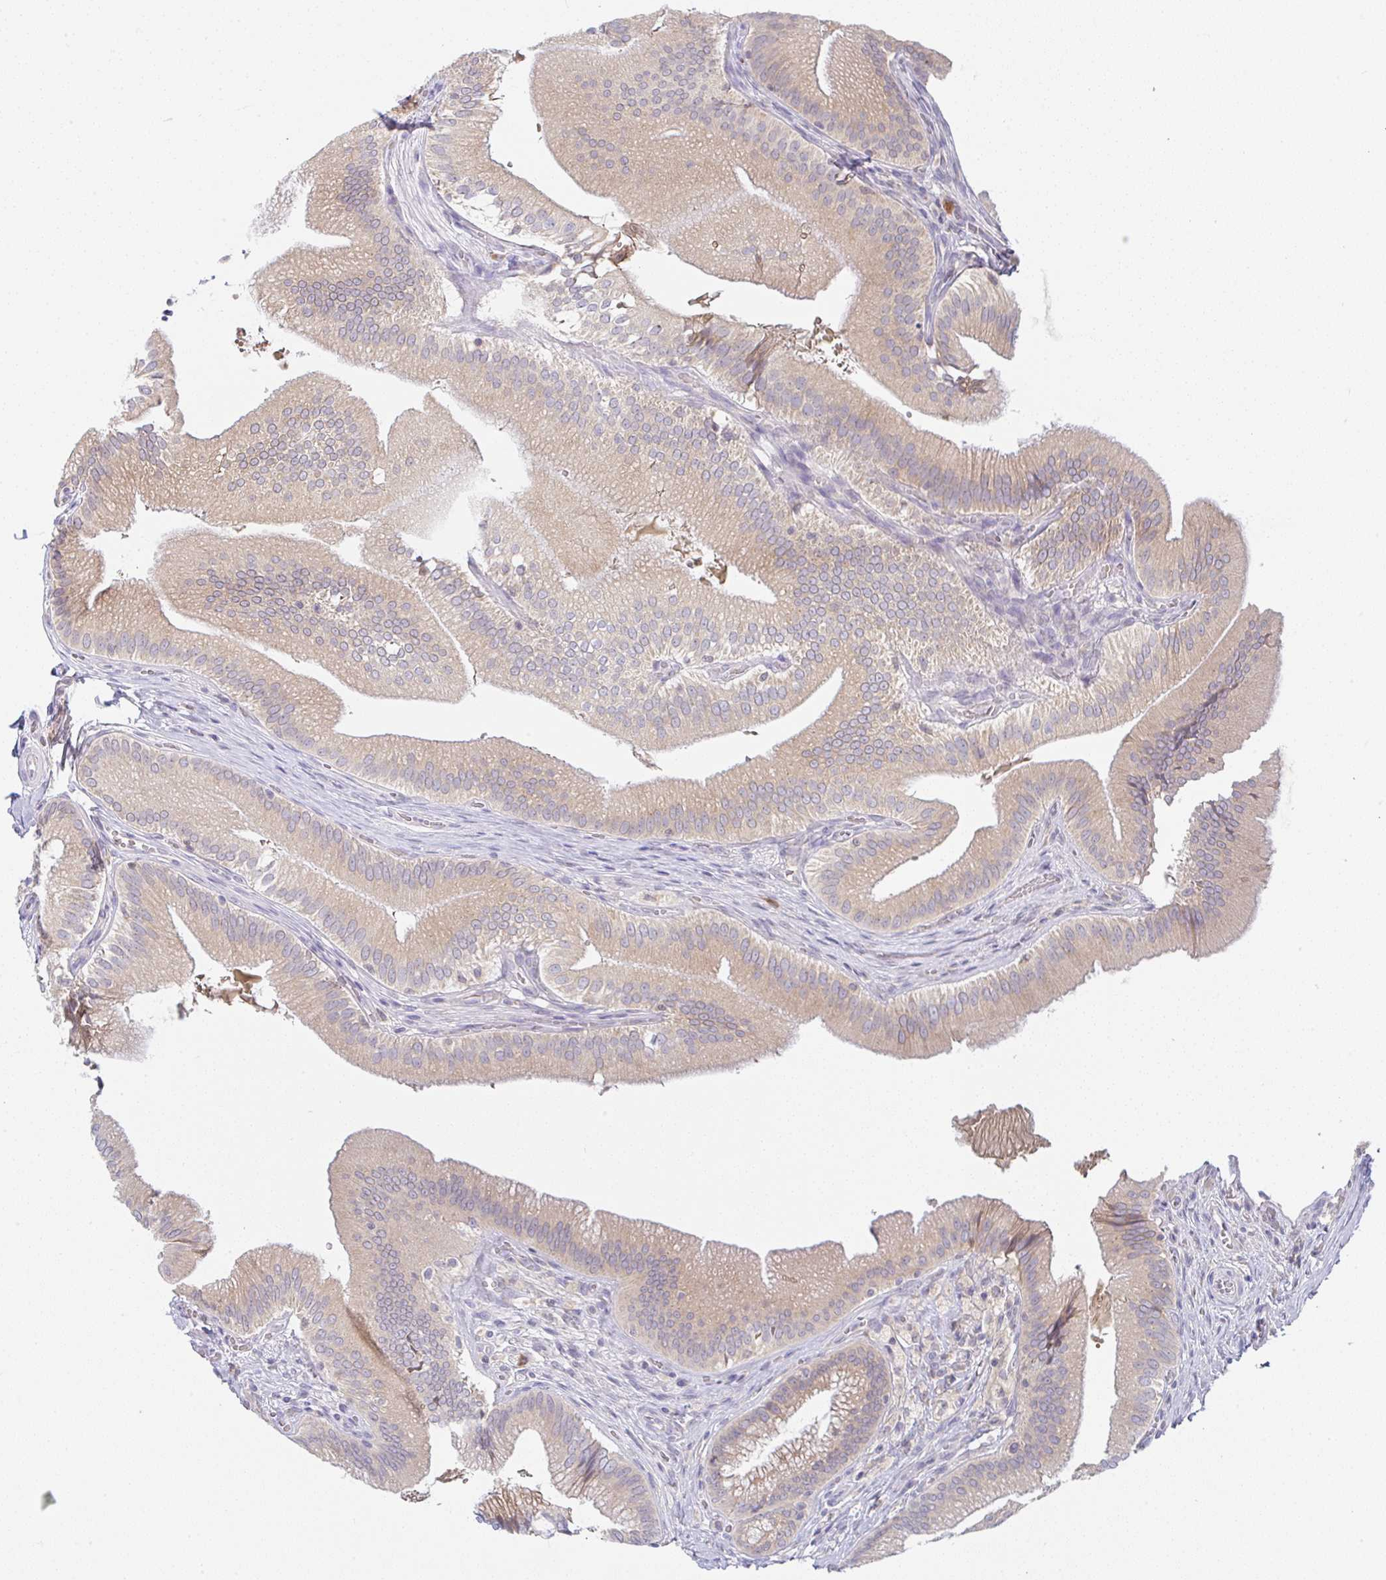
{"staining": {"intensity": "moderate", "quantity": ">75%", "location": "cytoplasmic/membranous"}, "tissue": "gallbladder", "cell_type": "Glandular cells", "image_type": "normal", "snomed": [{"axis": "morphology", "description": "Normal tissue, NOS"}, {"axis": "topography", "description": "Gallbladder"}], "caption": "DAB immunohistochemical staining of benign human gallbladder displays moderate cytoplasmic/membranous protein expression in about >75% of glandular cells.", "gene": "DERL2", "patient": {"sex": "male", "age": 17}}